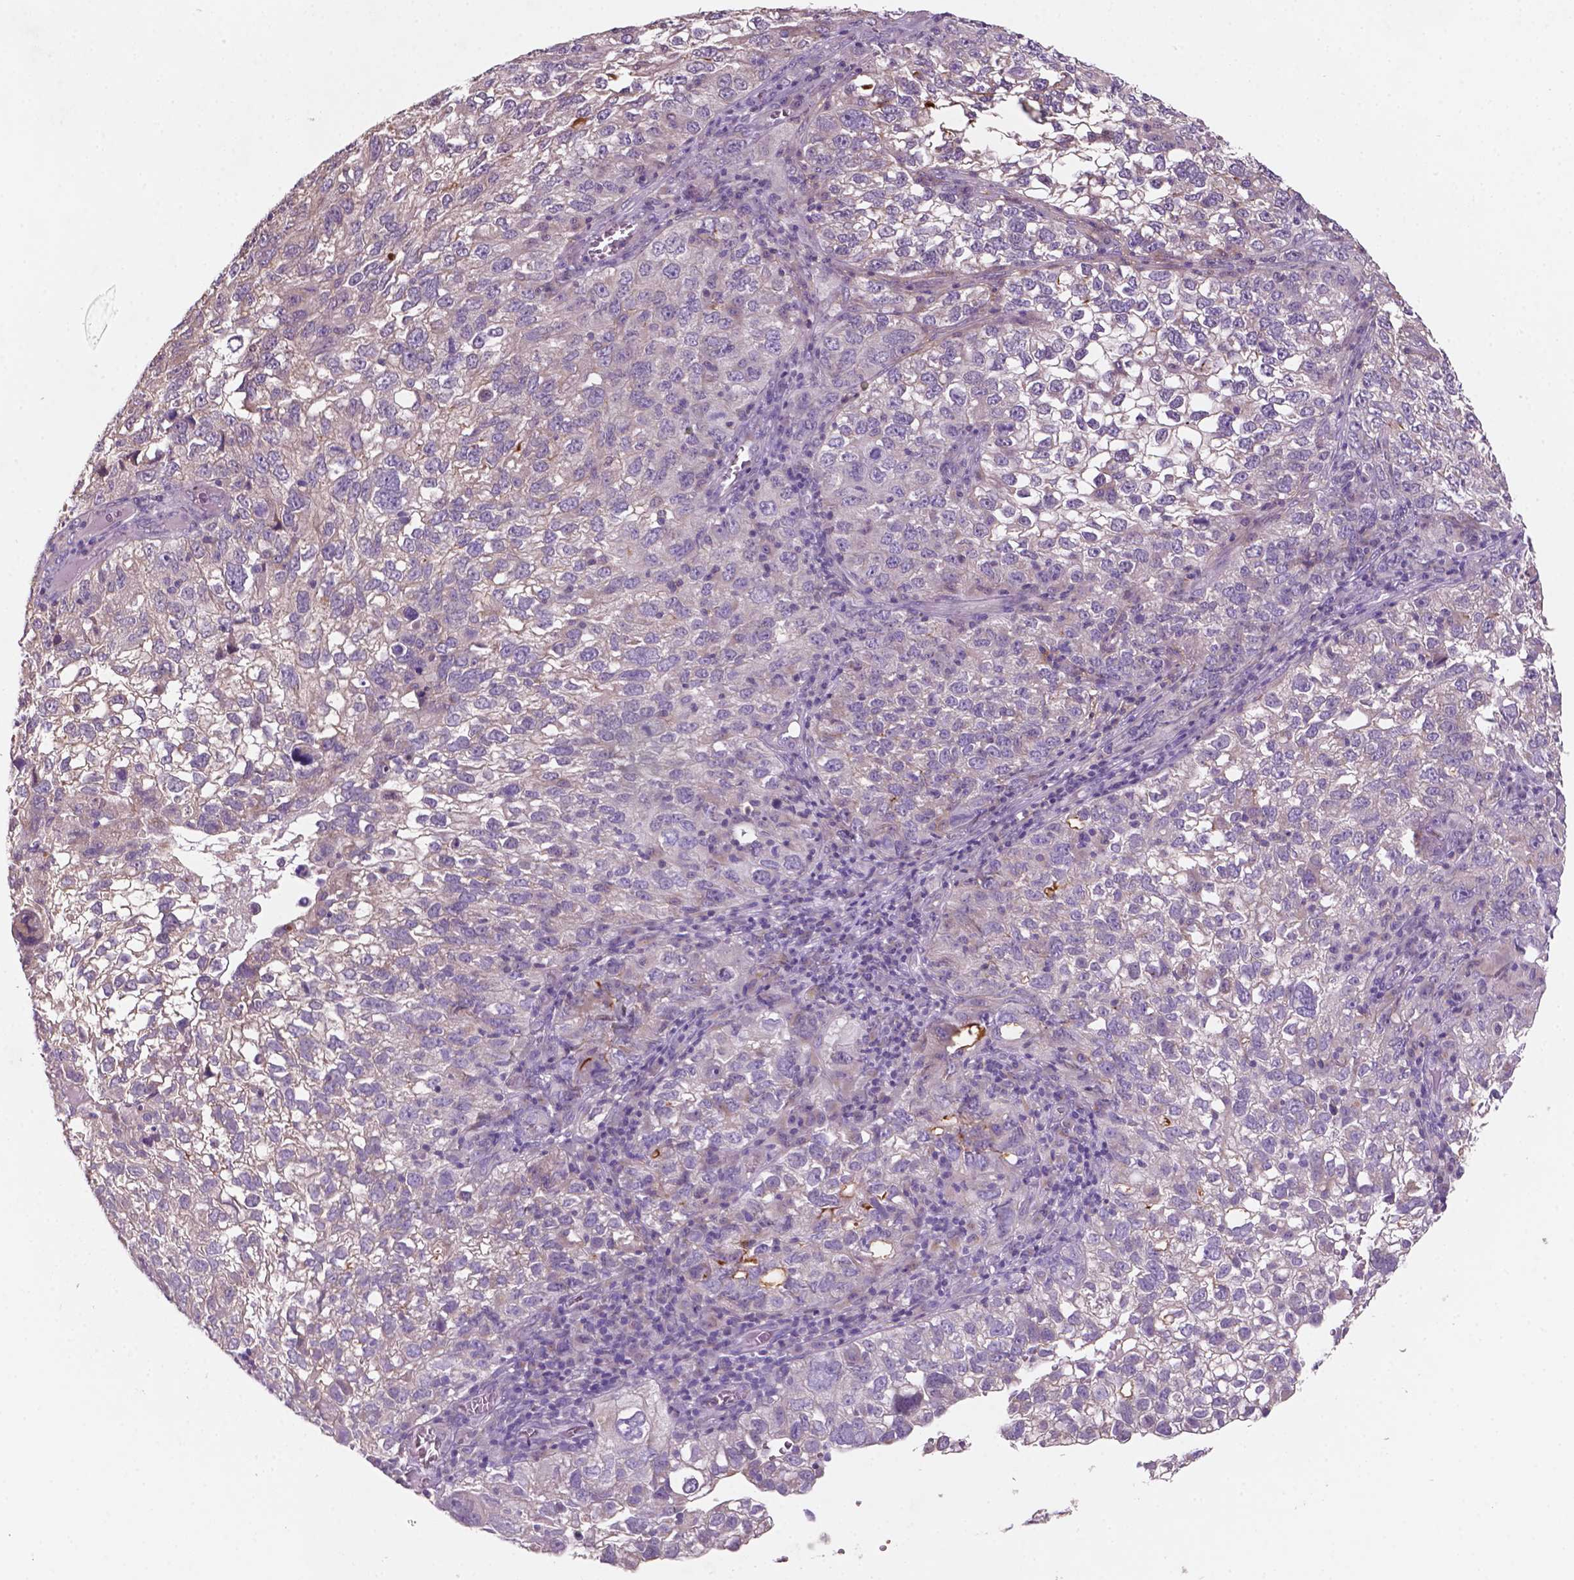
{"staining": {"intensity": "negative", "quantity": "none", "location": "none"}, "tissue": "cervical cancer", "cell_type": "Tumor cells", "image_type": "cancer", "snomed": [{"axis": "morphology", "description": "Squamous cell carcinoma, NOS"}, {"axis": "topography", "description": "Cervix"}], "caption": "Immunohistochemistry (IHC) image of human cervical squamous cell carcinoma stained for a protein (brown), which exhibits no expression in tumor cells.", "gene": "MKRN2OS", "patient": {"sex": "female", "age": 55}}